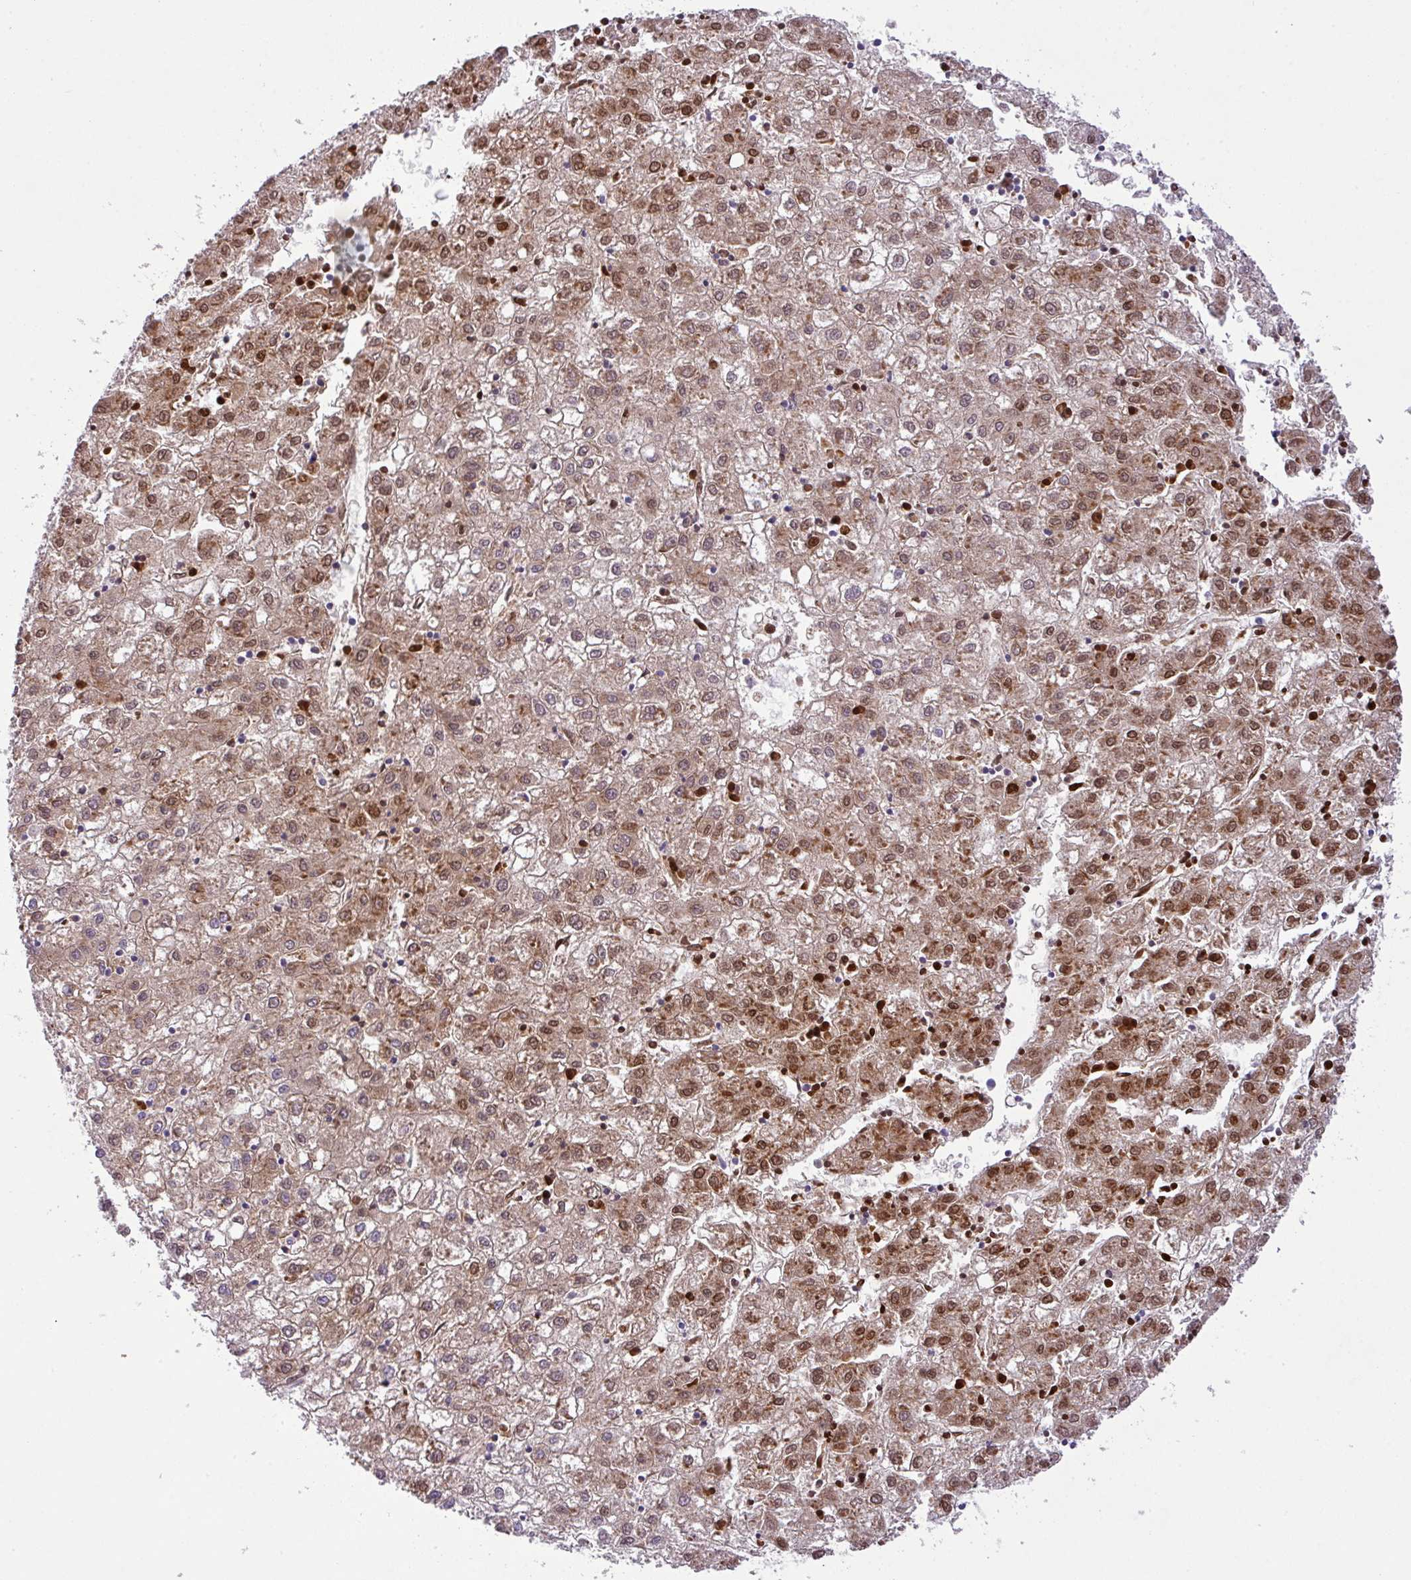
{"staining": {"intensity": "moderate", "quantity": ">75%", "location": "cytoplasmic/membranous,nuclear"}, "tissue": "liver cancer", "cell_type": "Tumor cells", "image_type": "cancer", "snomed": [{"axis": "morphology", "description": "Carcinoma, Hepatocellular, NOS"}, {"axis": "topography", "description": "Liver"}], "caption": "Protein staining demonstrates moderate cytoplasmic/membranous and nuclear staining in approximately >75% of tumor cells in liver cancer. (brown staining indicates protein expression, while blue staining denotes nuclei).", "gene": "ENSG00000273748", "patient": {"sex": "male", "age": 72}}